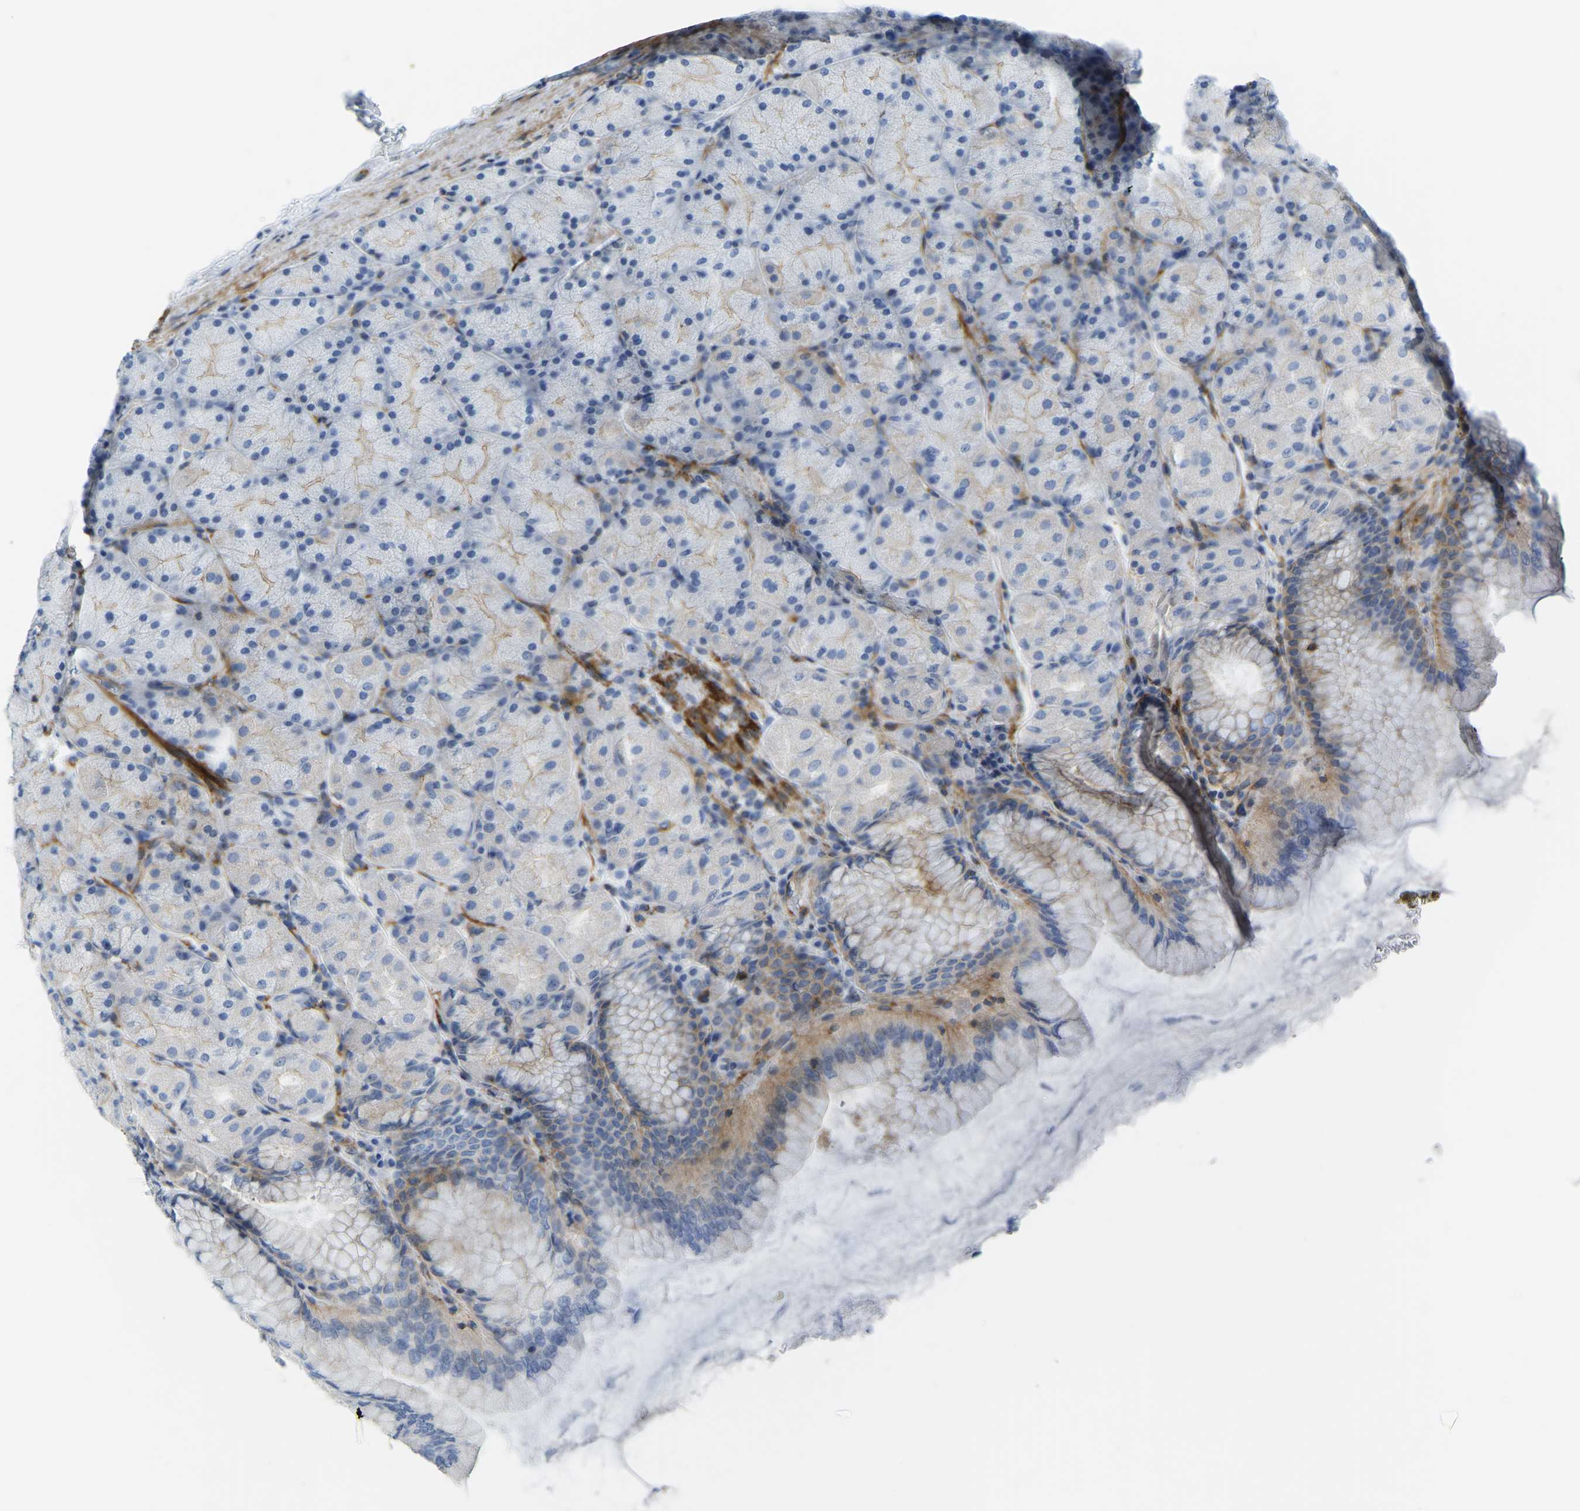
{"staining": {"intensity": "weak", "quantity": "<25%", "location": "cytoplasmic/membranous"}, "tissue": "stomach", "cell_type": "Glandular cells", "image_type": "normal", "snomed": [{"axis": "morphology", "description": "Normal tissue, NOS"}, {"axis": "topography", "description": "Stomach, upper"}], "caption": "A photomicrograph of stomach stained for a protein shows no brown staining in glandular cells.", "gene": "MYL3", "patient": {"sex": "female", "age": 56}}